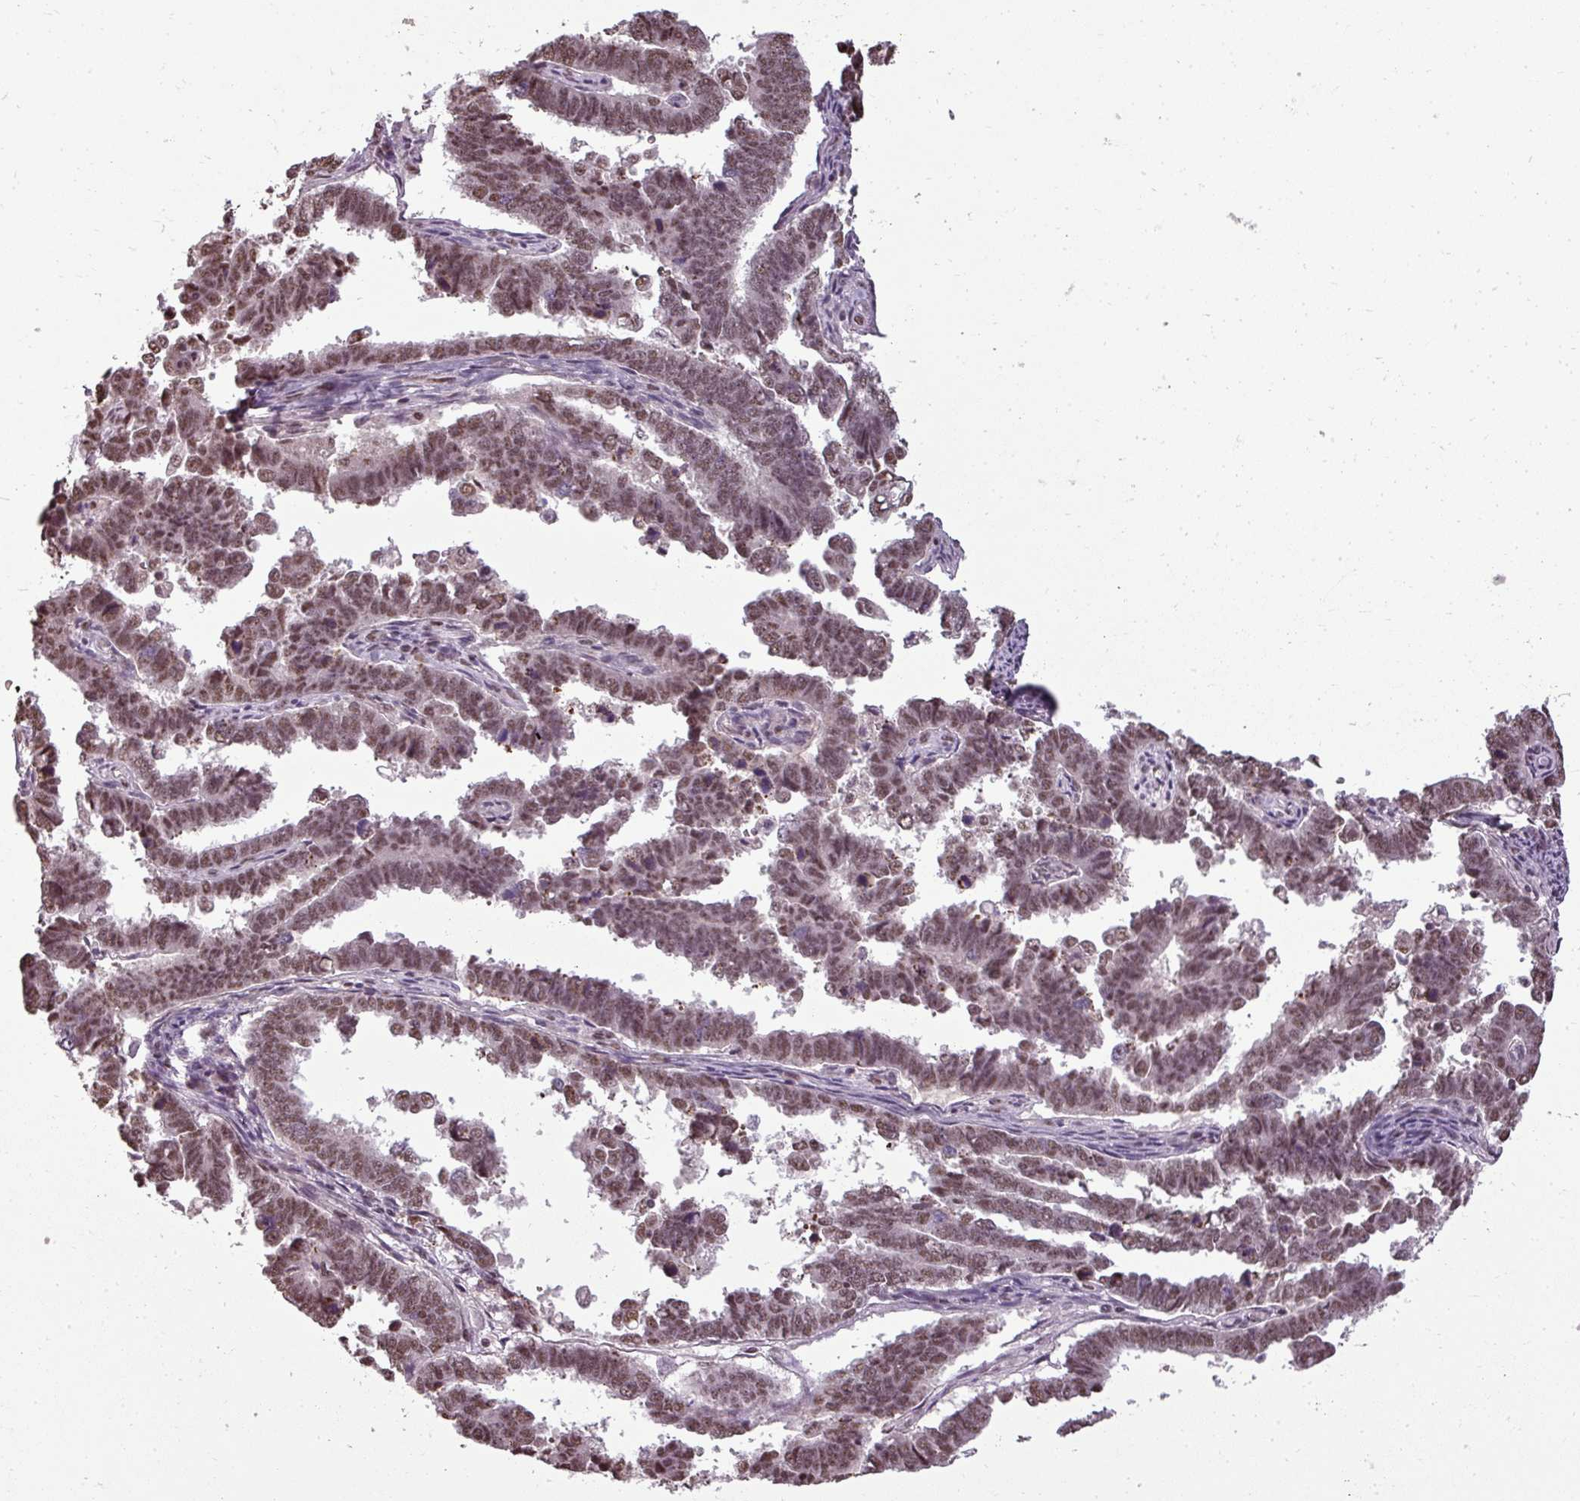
{"staining": {"intensity": "moderate", "quantity": ">75%", "location": "nuclear"}, "tissue": "endometrial cancer", "cell_type": "Tumor cells", "image_type": "cancer", "snomed": [{"axis": "morphology", "description": "Adenocarcinoma, NOS"}, {"axis": "topography", "description": "Endometrium"}], "caption": "Endometrial cancer (adenocarcinoma) stained for a protein (brown) demonstrates moderate nuclear positive positivity in about >75% of tumor cells.", "gene": "BCAS3", "patient": {"sex": "female", "age": 75}}